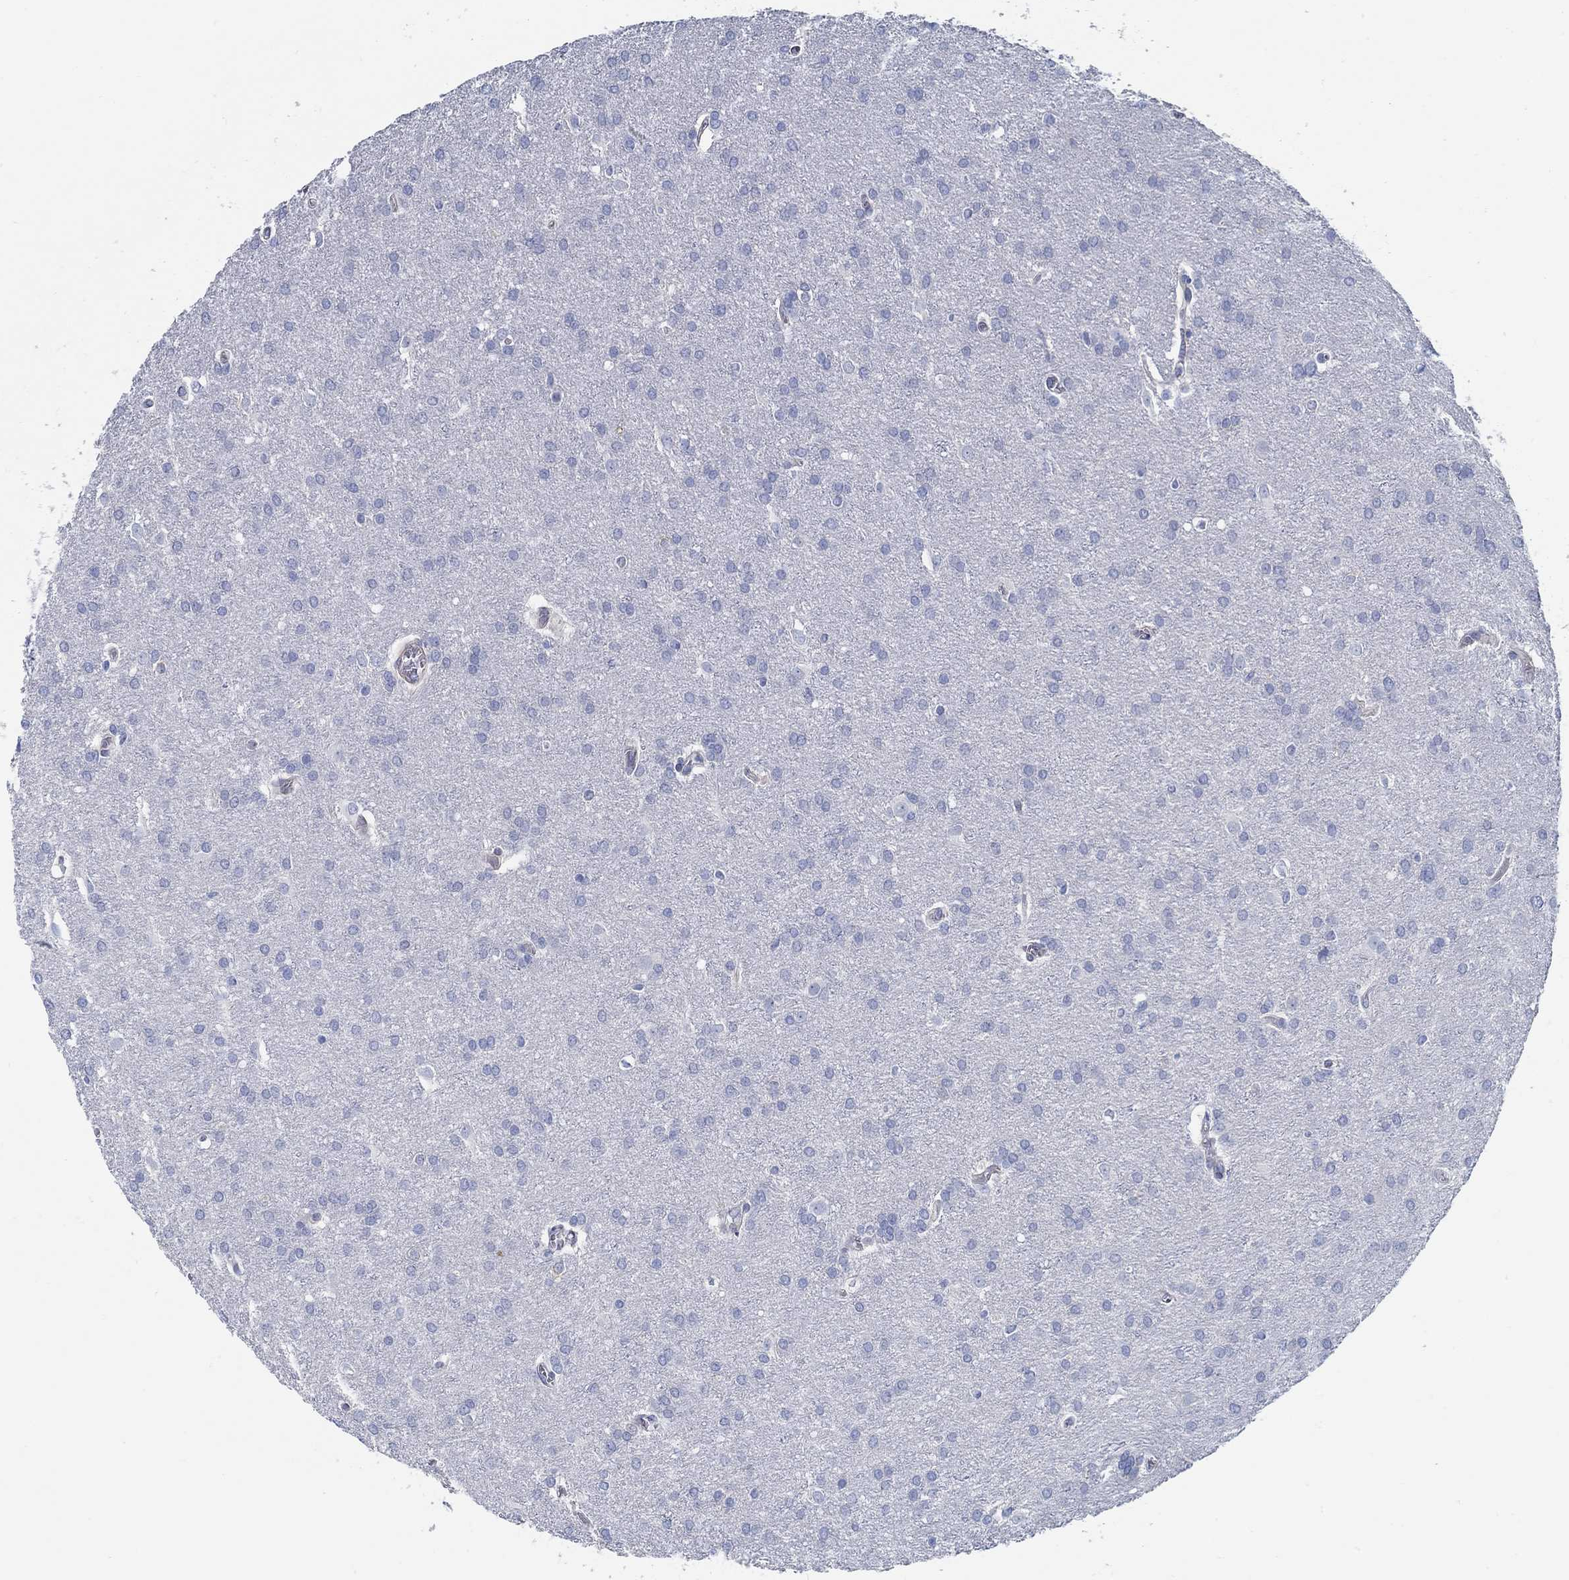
{"staining": {"intensity": "negative", "quantity": "none", "location": "none"}, "tissue": "glioma", "cell_type": "Tumor cells", "image_type": "cancer", "snomed": [{"axis": "morphology", "description": "Glioma, malignant, Low grade"}, {"axis": "topography", "description": "Brain"}], "caption": "Immunohistochemistry of human glioma reveals no staining in tumor cells. Nuclei are stained in blue.", "gene": "C15orf39", "patient": {"sex": "female", "age": 32}}